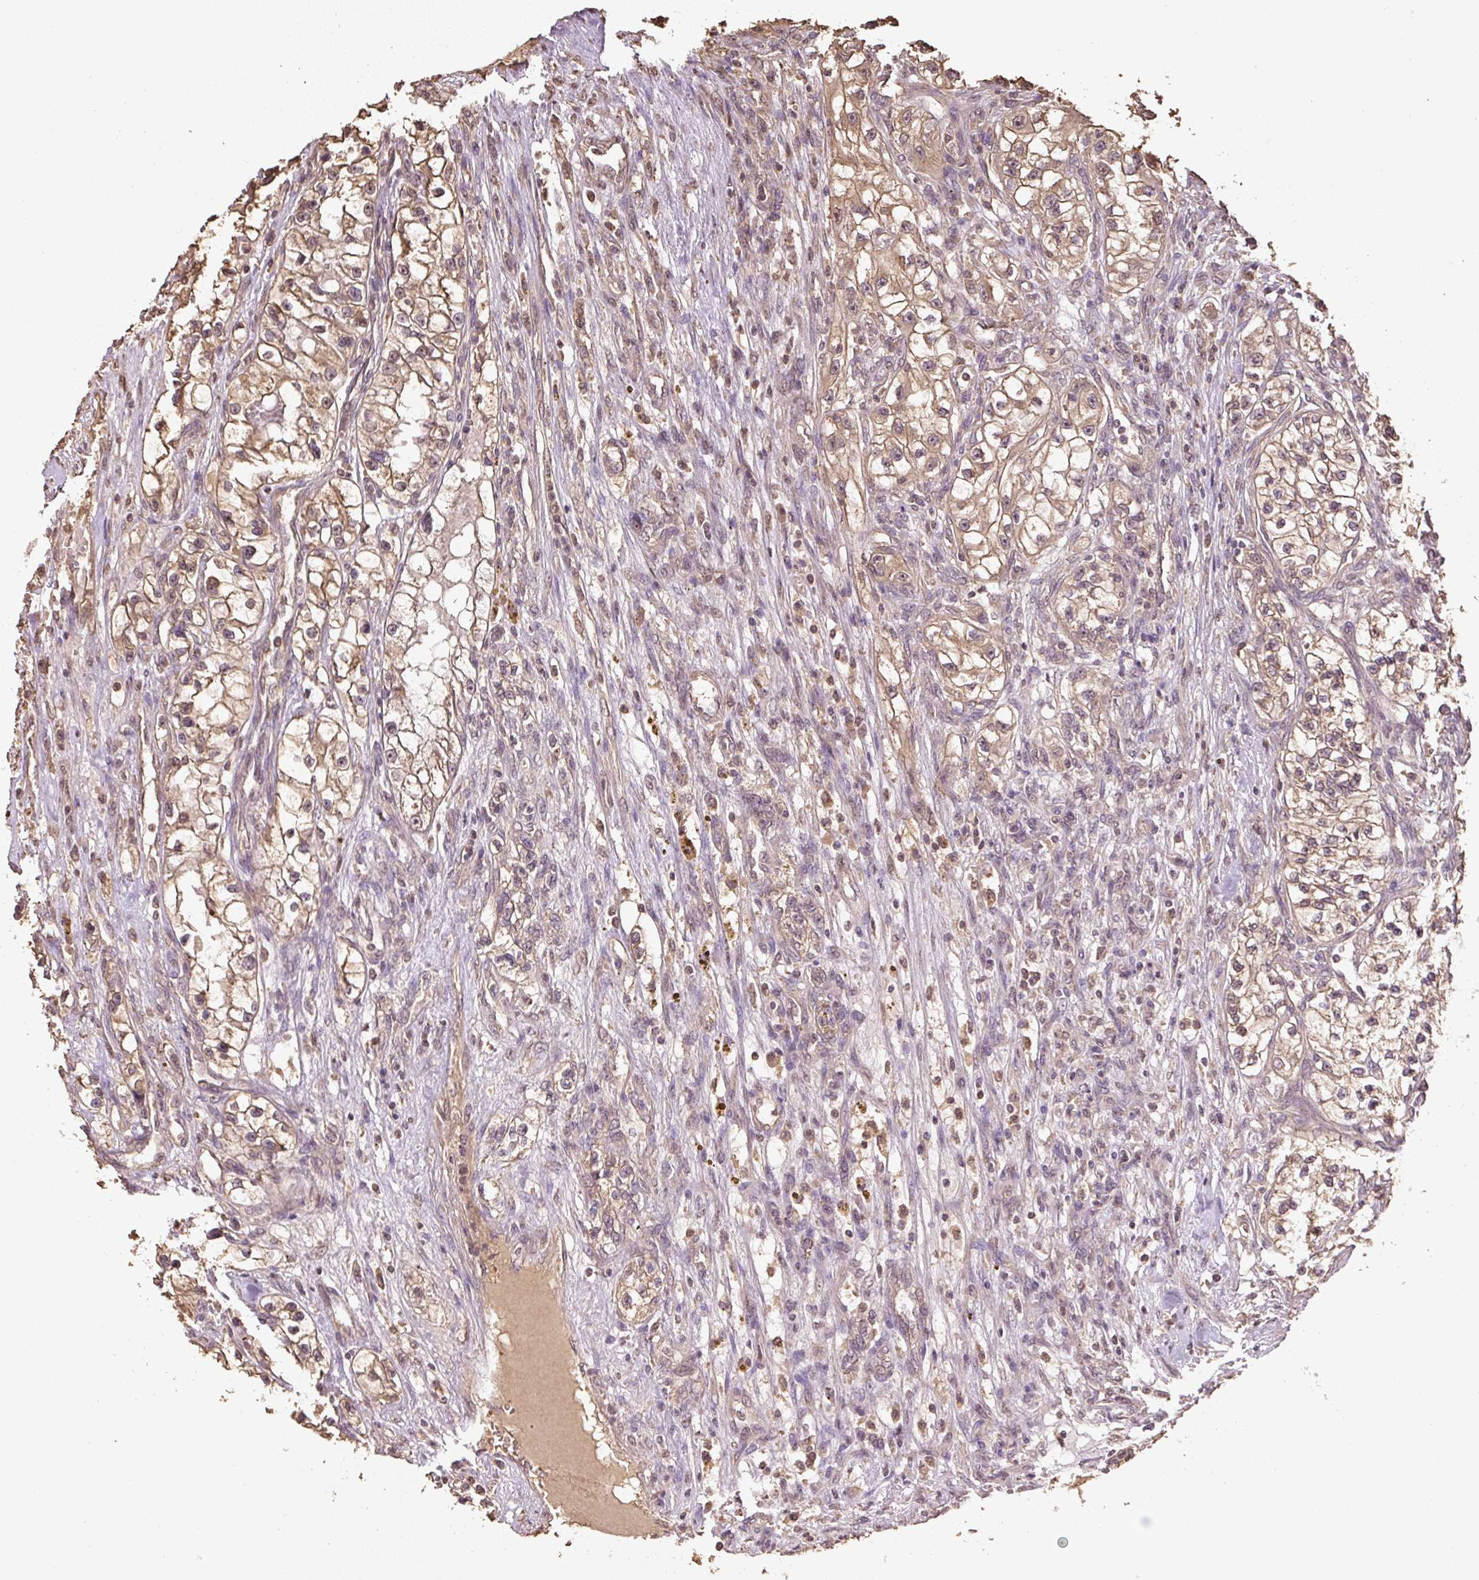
{"staining": {"intensity": "moderate", "quantity": ">75%", "location": "cytoplasmic/membranous,nuclear"}, "tissue": "renal cancer", "cell_type": "Tumor cells", "image_type": "cancer", "snomed": [{"axis": "morphology", "description": "Adenocarcinoma, NOS"}, {"axis": "topography", "description": "Kidney"}], "caption": "A histopathology image showing moderate cytoplasmic/membranous and nuclear staining in about >75% of tumor cells in adenocarcinoma (renal), as visualized by brown immunohistochemical staining.", "gene": "TMEM170B", "patient": {"sex": "female", "age": 57}}